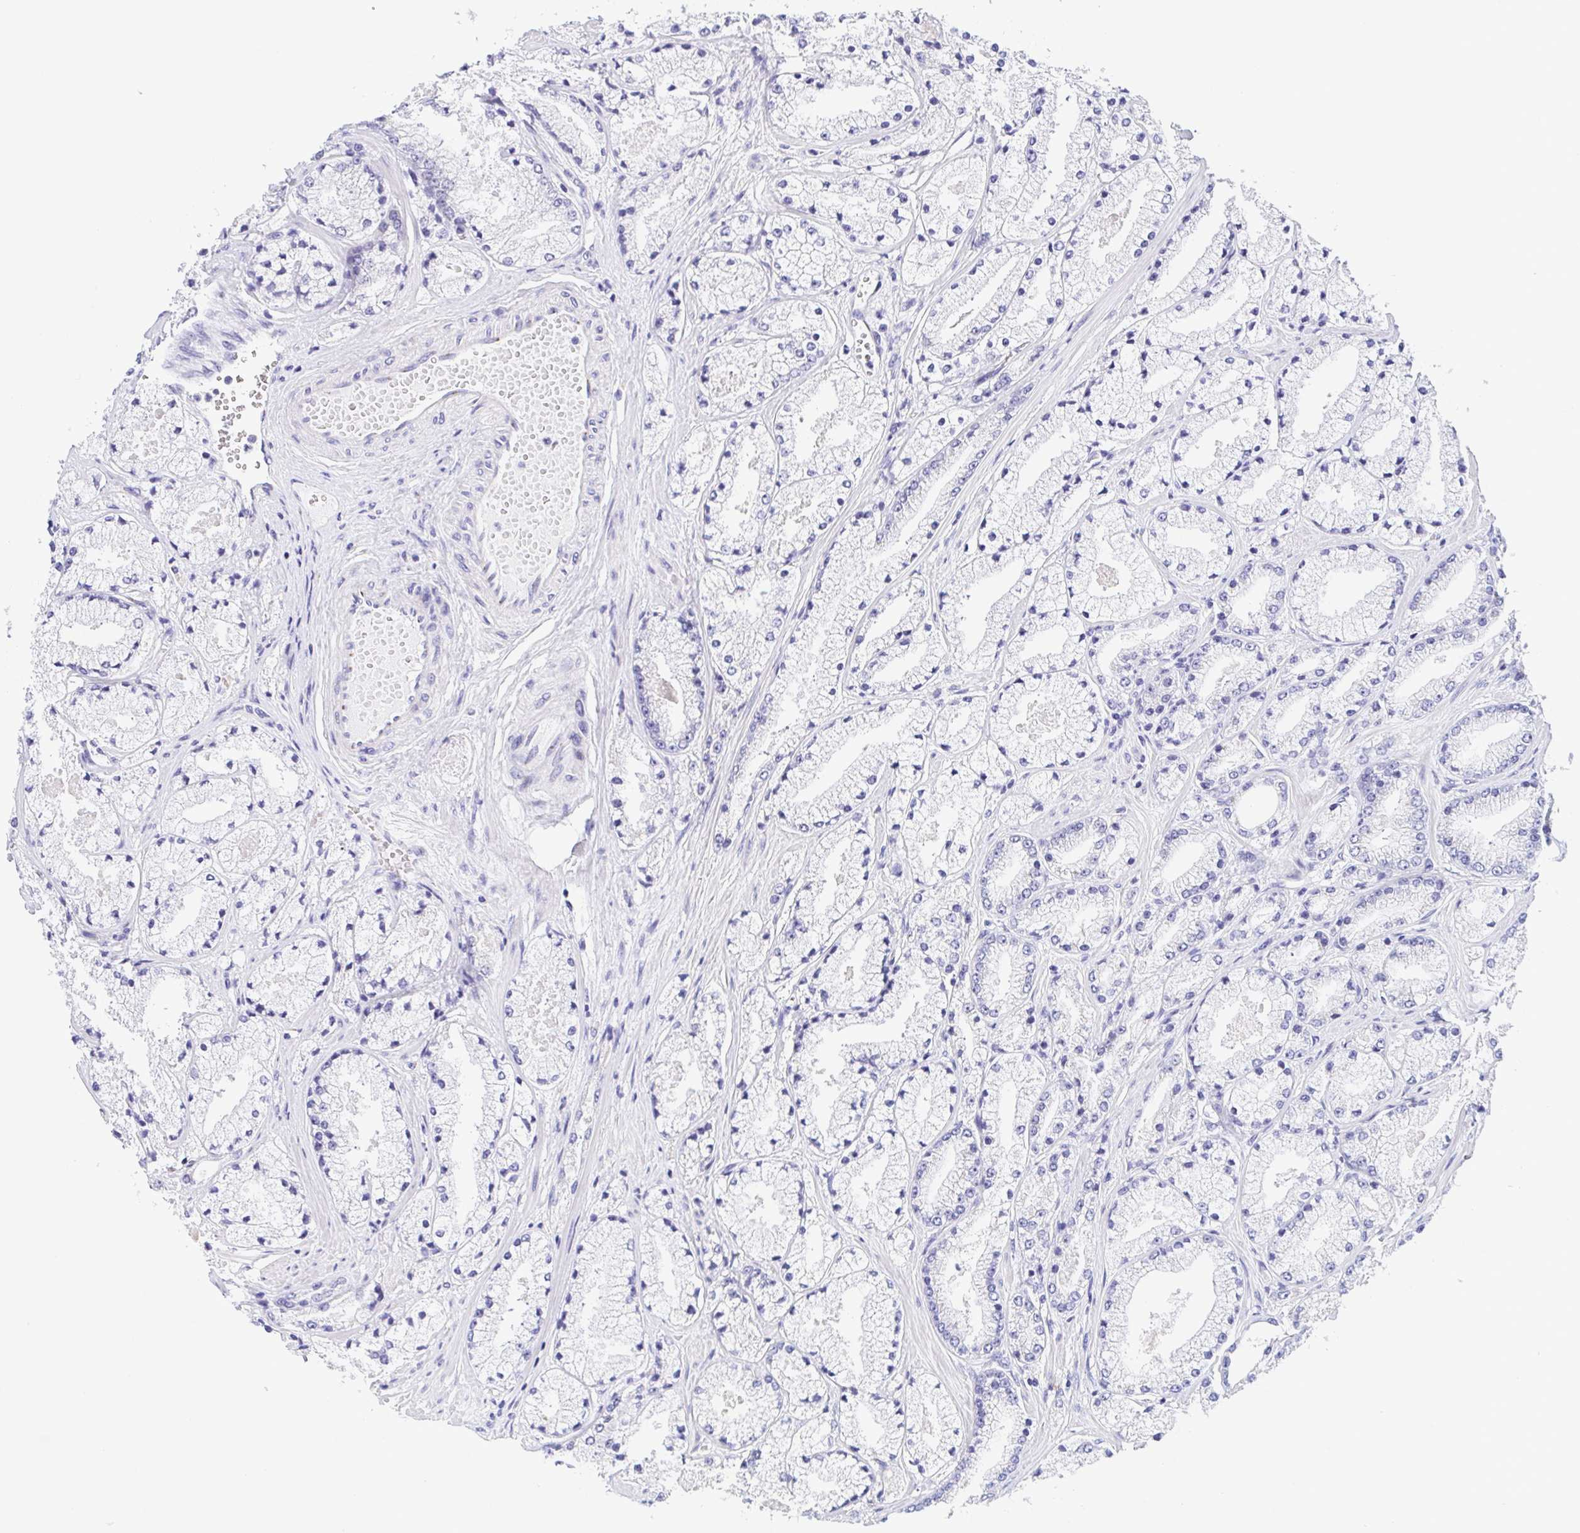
{"staining": {"intensity": "negative", "quantity": "none", "location": "none"}, "tissue": "prostate cancer", "cell_type": "Tumor cells", "image_type": "cancer", "snomed": [{"axis": "morphology", "description": "Adenocarcinoma, High grade"}, {"axis": "topography", "description": "Prostate"}], "caption": "There is no significant positivity in tumor cells of prostate cancer (adenocarcinoma (high-grade)).", "gene": "SULT1B1", "patient": {"sex": "male", "age": 63}}